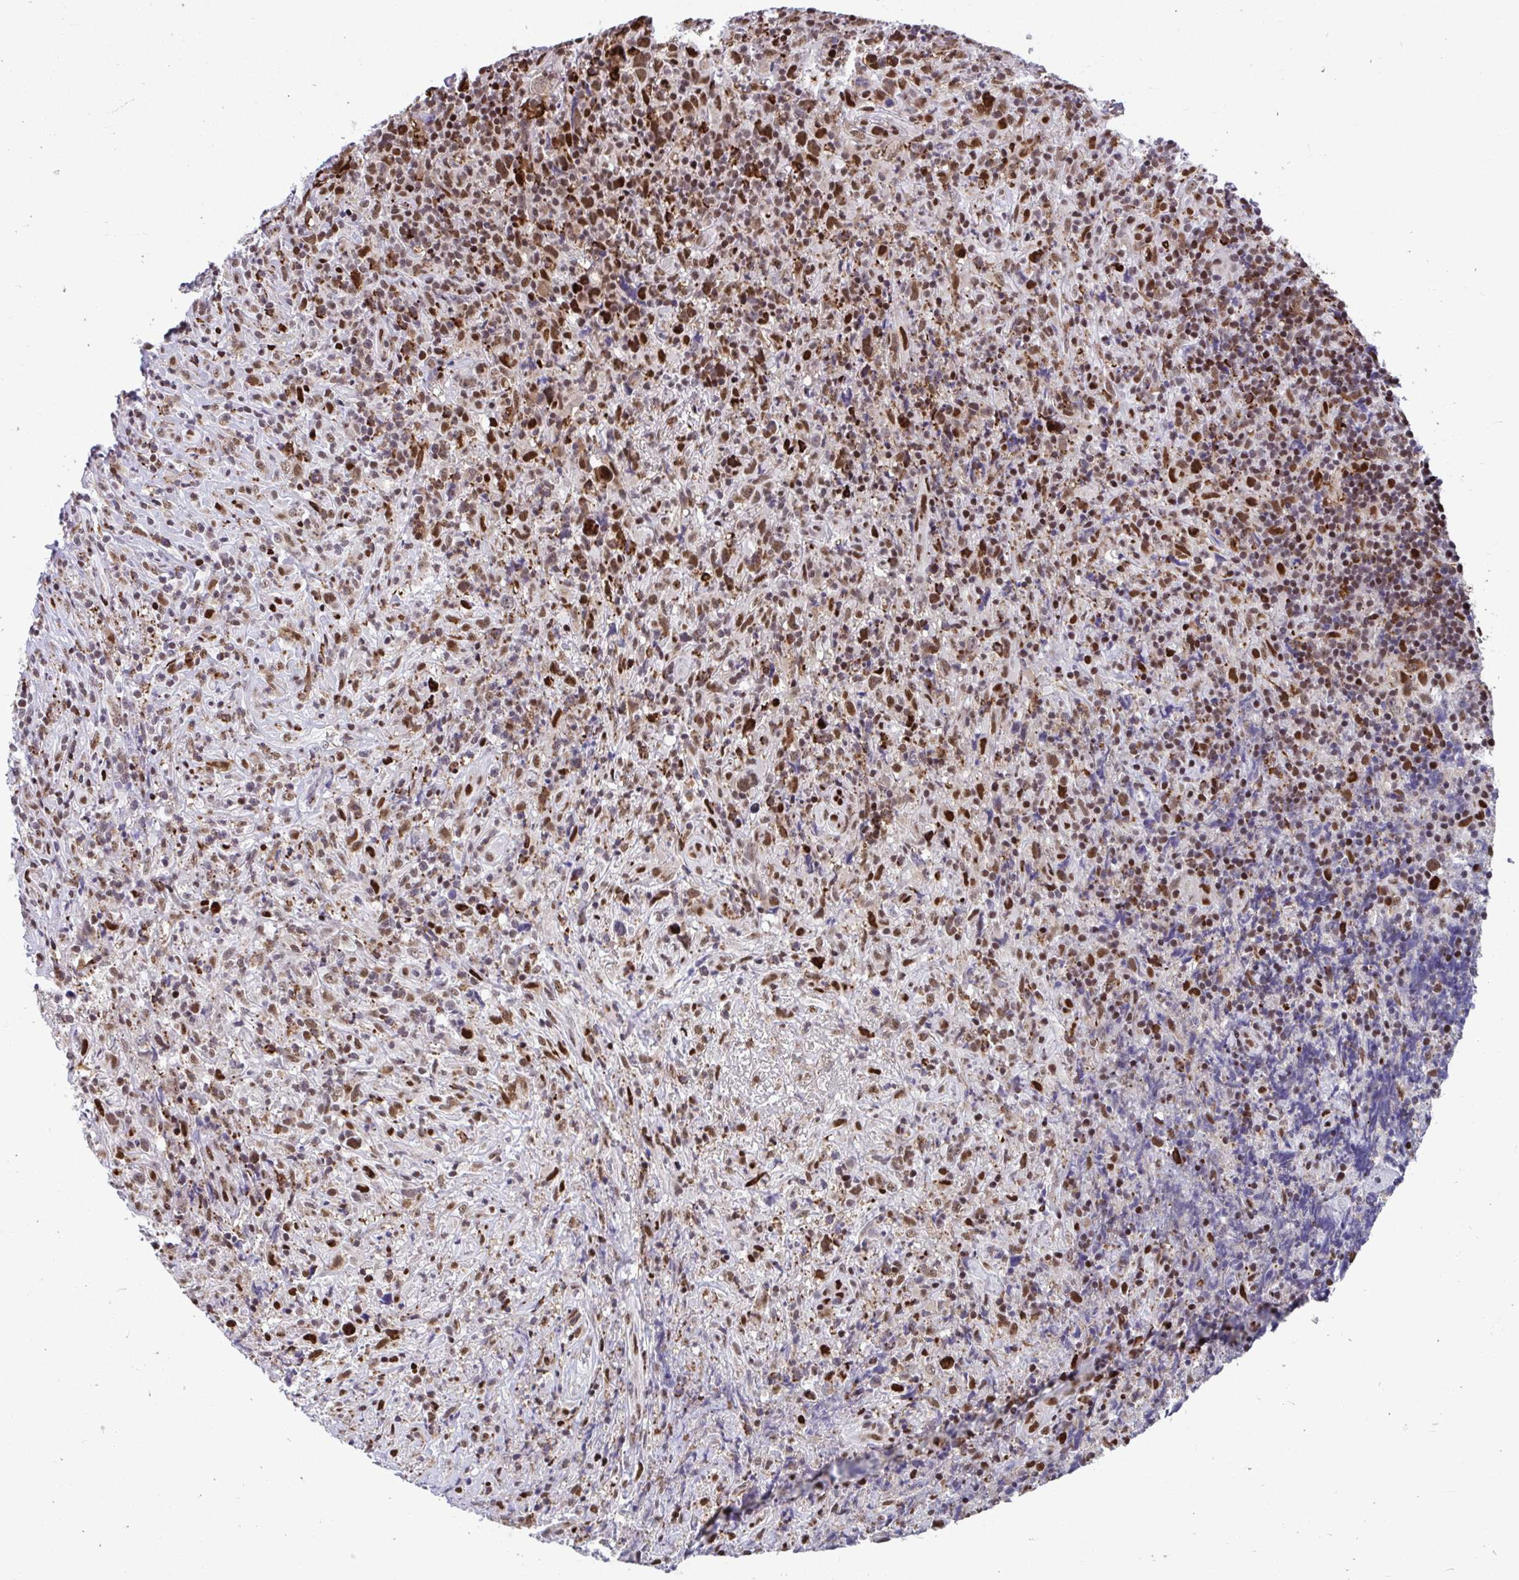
{"staining": {"intensity": "strong", "quantity": ">75%", "location": "nuclear"}, "tissue": "lymphoma", "cell_type": "Tumor cells", "image_type": "cancer", "snomed": [{"axis": "morphology", "description": "Hodgkin's disease, NOS"}, {"axis": "topography", "description": "Lymph node"}], "caption": "Immunohistochemical staining of Hodgkin's disease reveals high levels of strong nuclear protein staining in about >75% of tumor cells.", "gene": "SLC35C2", "patient": {"sex": "female", "age": 18}}